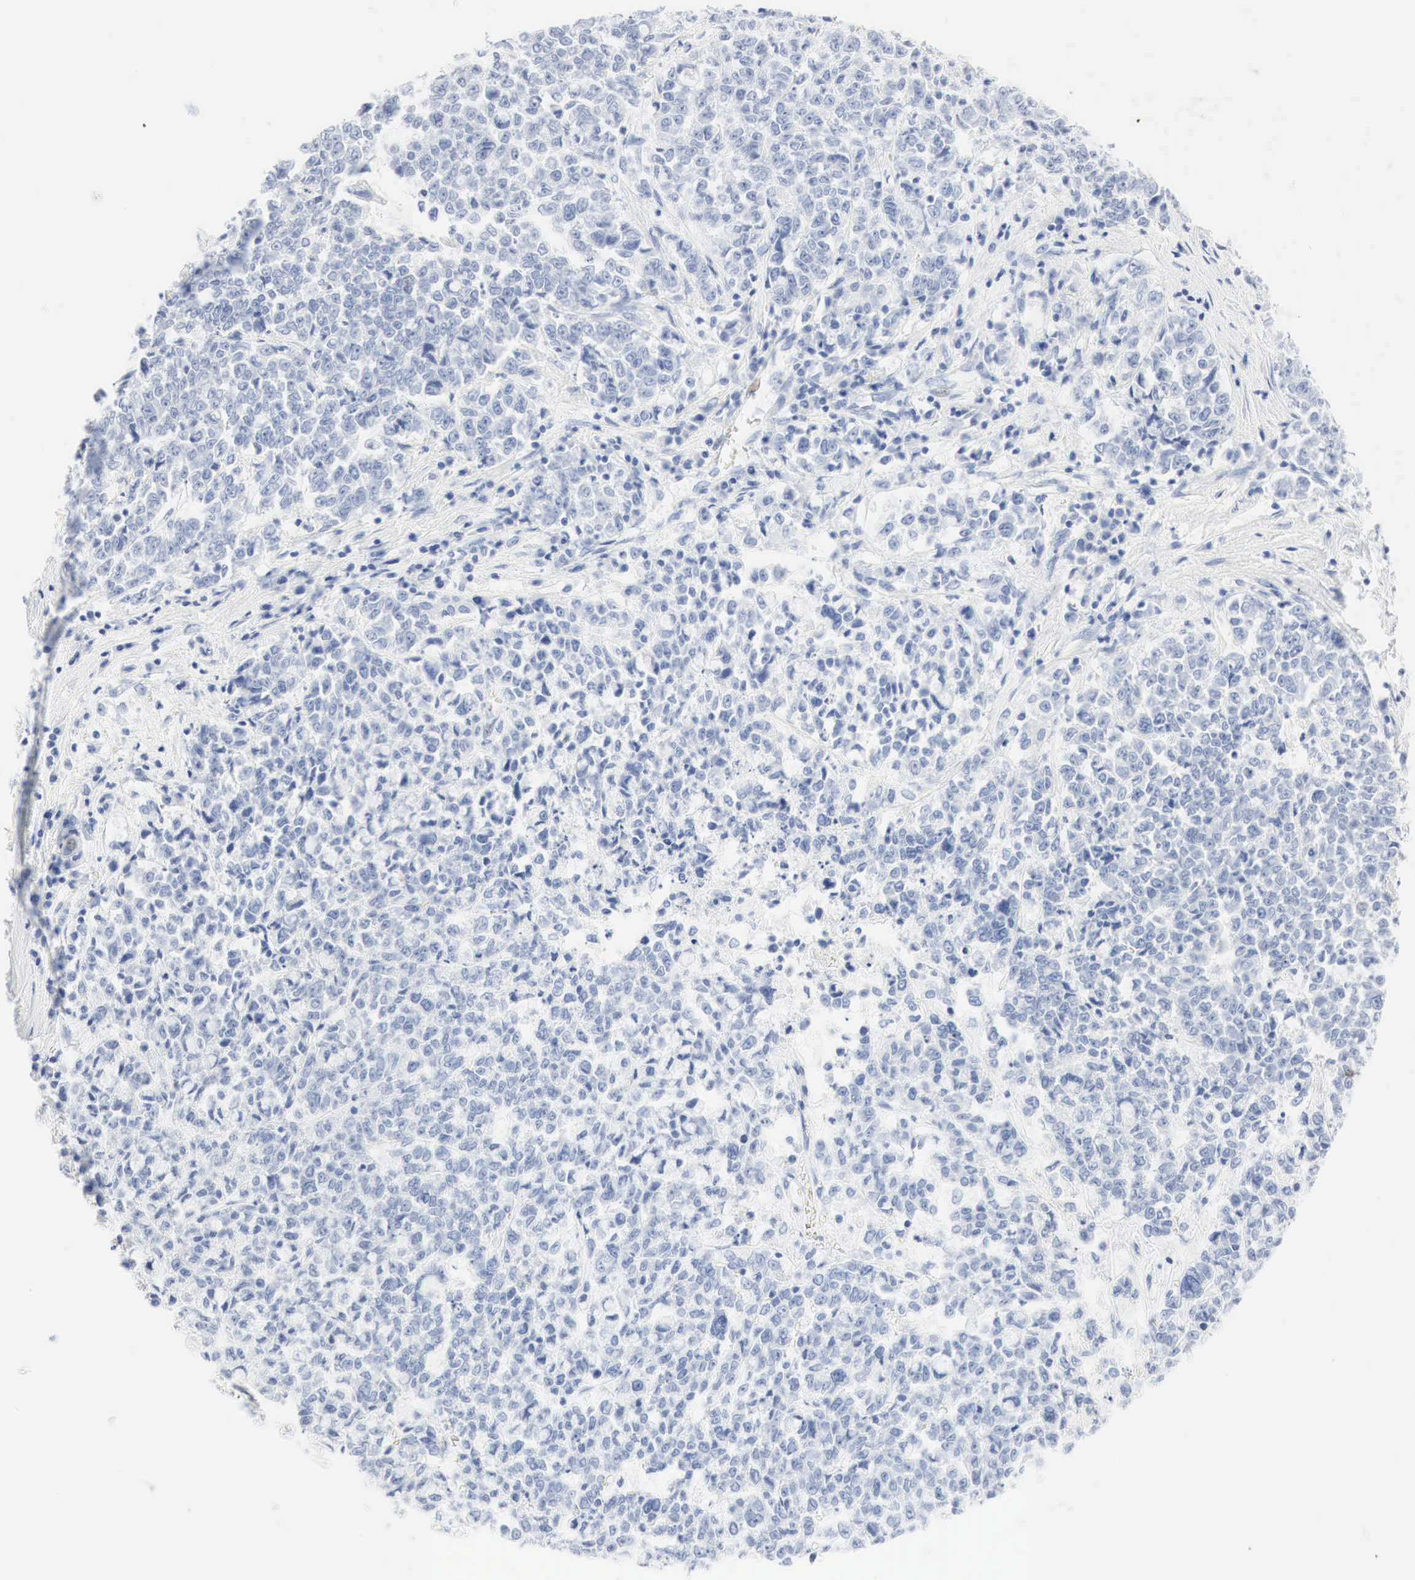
{"staining": {"intensity": "weak", "quantity": "<25%", "location": "nuclear"}, "tissue": "liver cancer", "cell_type": "Tumor cells", "image_type": "cancer", "snomed": [{"axis": "morphology", "description": "Carcinoma, metastatic, NOS"}, {"axis": "topography", "description": "Liver"}], "caption": "DAB (3,3'-diaminobenzidine) immunohistochemical staining of human liver cancer shows no significant expression in tumor cells.", "gene": "INHA", "patient": {"sex": "female", "age": 58}}